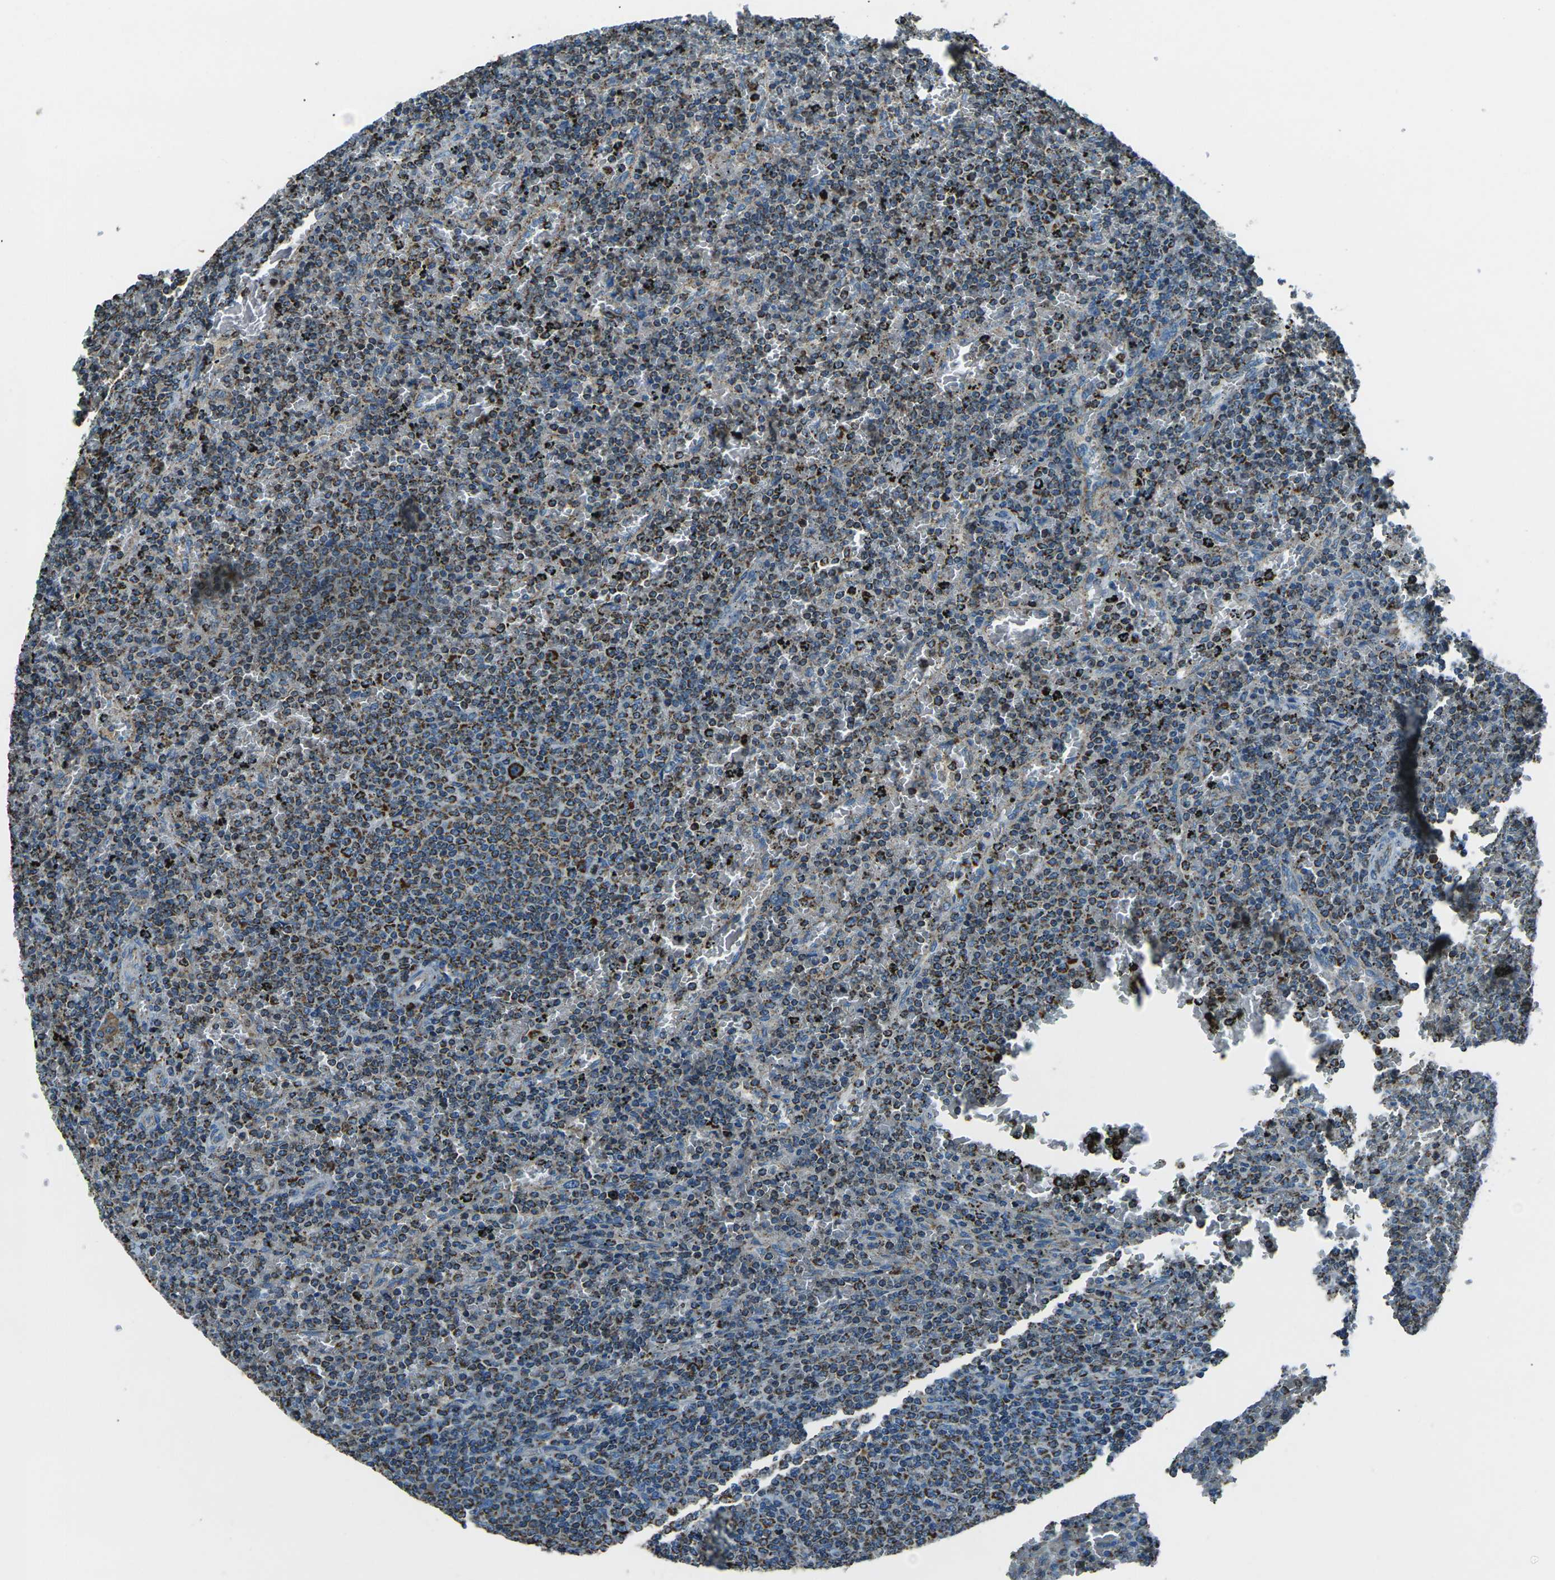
{"staining": {"intensity": "strong", "quantity": ">75%", "location": "cytoplasmic/membranous"}, "tissue": "lymphoma", "cell_type": "Tumor cells", "image_type": "cancer", "snomed": [{"axis": "morphology", "description": "Malignant lymphoma, non-Hodgkin's type, Low grade"}, {"axis": "topography", "description": "Spleen"}], "caption": "Human lymphoma stained with a protein marker reveals strong staining in tumor cells.", "gene": "IRF3", "patient": {"sex": "female", "age": 77}}